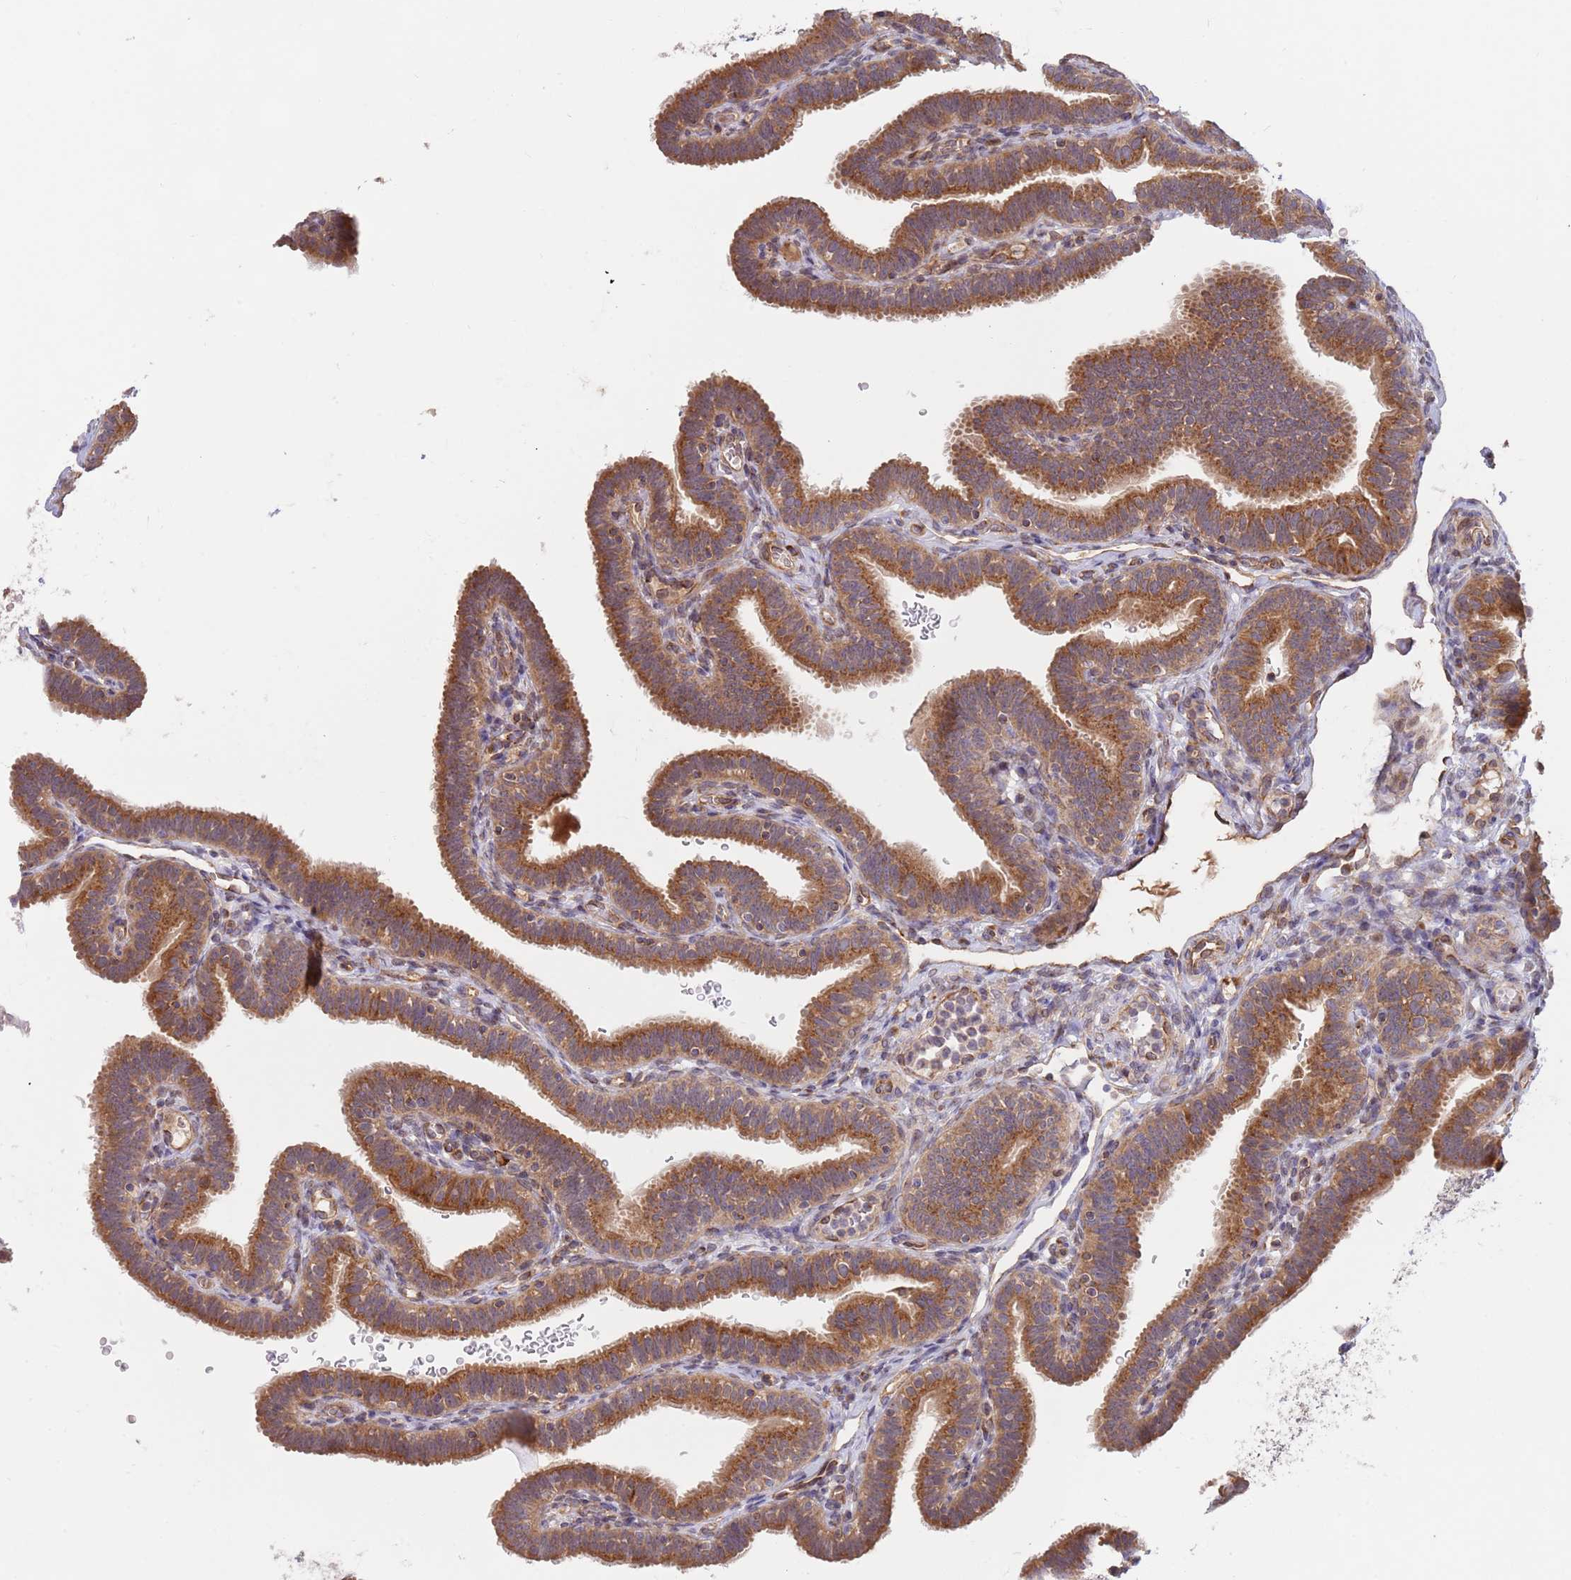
{"staining": {"intensity": "moderate", "quantity": ">75%", "location": "cytoplasmic/membranous"}, "tissue": "fallopian tube", "cell_type": "Glandular cells", "image_type": "normal", "snomed": [{"axis": "morphology", "description": "Normal tissue, NOS"}, {"axis": "topography", "description": "Fallopian tube"}], "caption": "Immunohistochemical staining of benign human fallopian tube reveals moderate cytoplasmic/membranous protein positivity in approximately >75% of glandular cells.", "gene": "GUK1", "patient": {"sex": "female", "age": 41}}